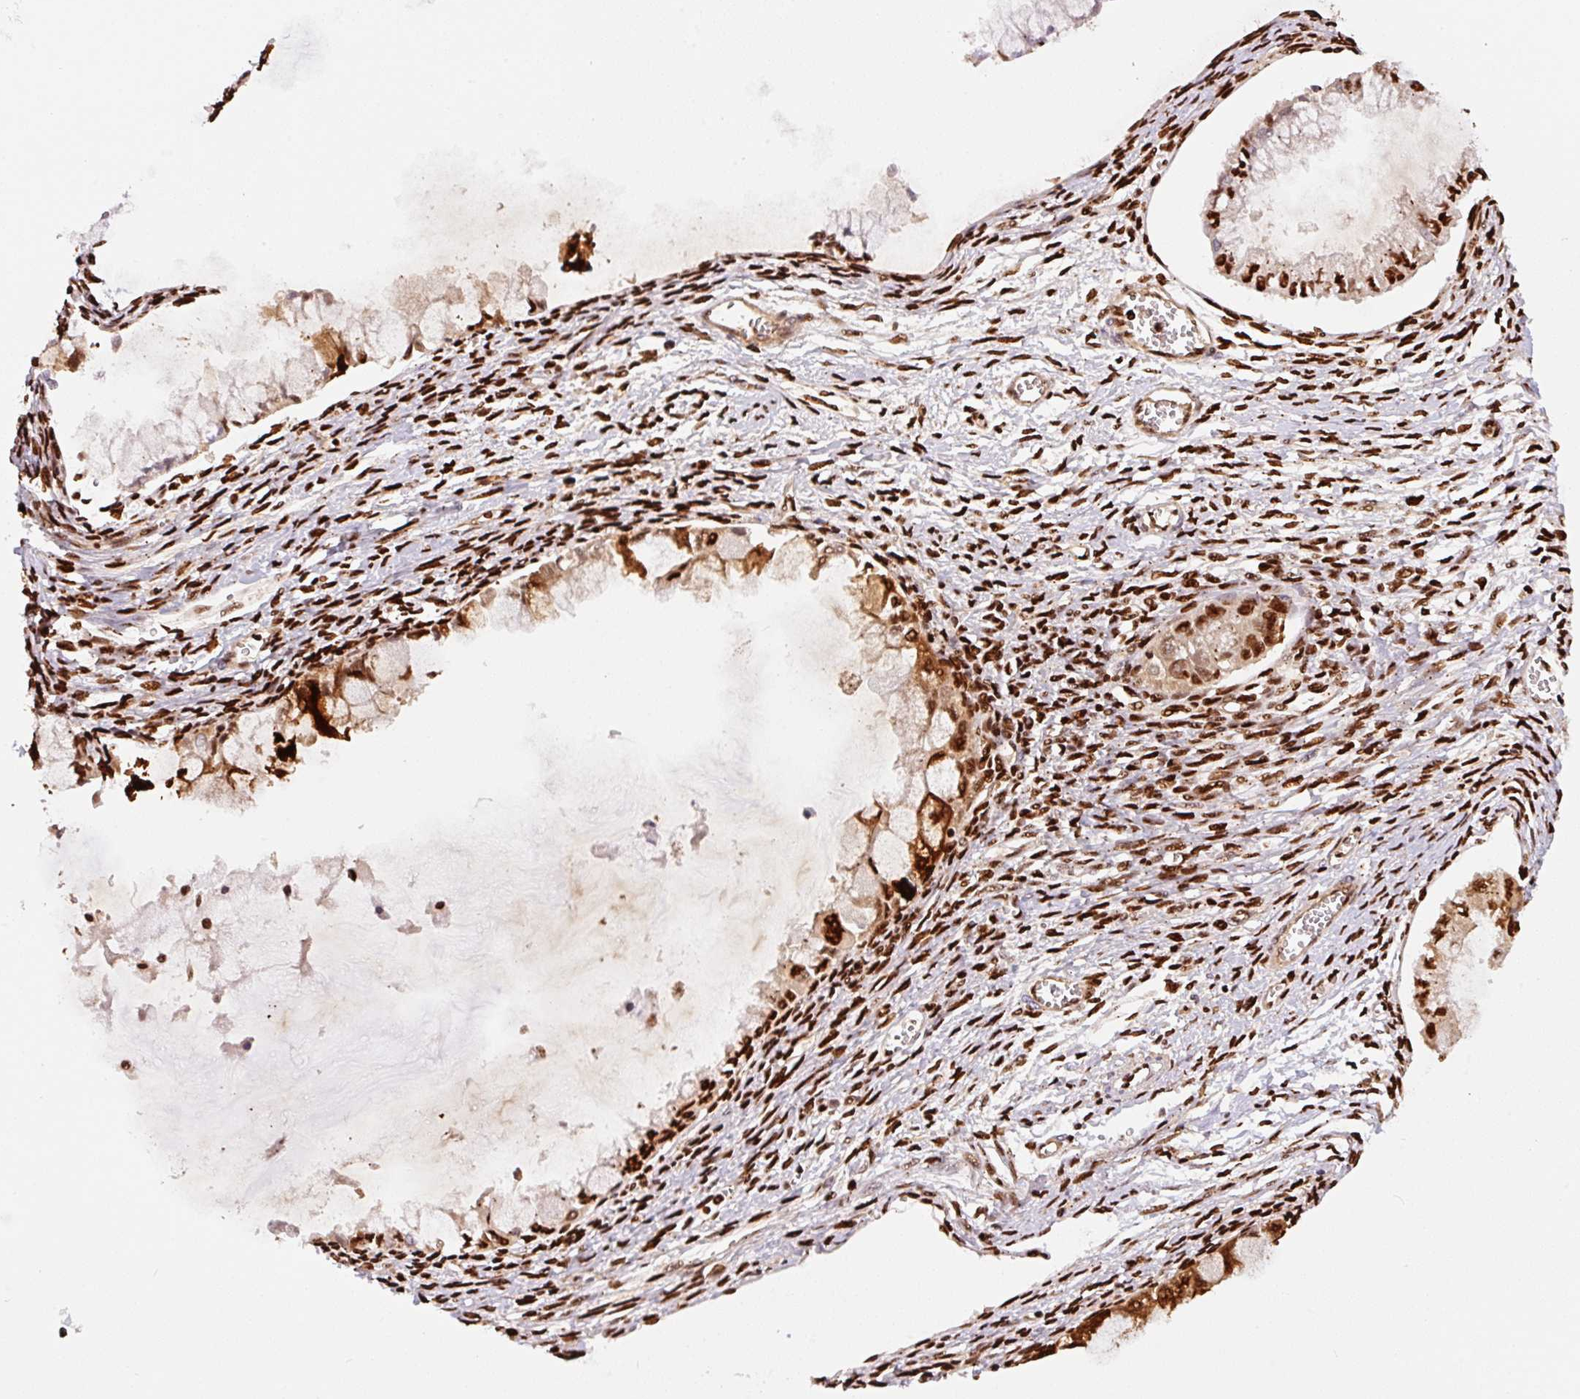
{"staining": {"intensity": "strong", "quantity": ">75%", "location": "cytoplasmic/membranous,nuclear"}, "tissue": "ovarian cancer", "cell_type": "Tumor cells", "image_type": "cancer", "snomed": [{"axis": "morphology", "description": "Cystadenocarcinoma, mucinous, NOS"}, {"axis": "topography", "description": "Ovary"}], "caption": "DAB (3,3'-diaminobenzidine) immunohistochemical staining of ovarian cancer (mucinous cystadenocarcinoma) demonstrates strong cytoplasmic/membranous and nuclear protein positivity in about >75% of tumor cells. (DAB (3,3'-diaminobenzidine) = brown stain, brightfield microscopy at high magnification).", "gene": "GPR139", "patient": {"sex": "female", "age": 34}}